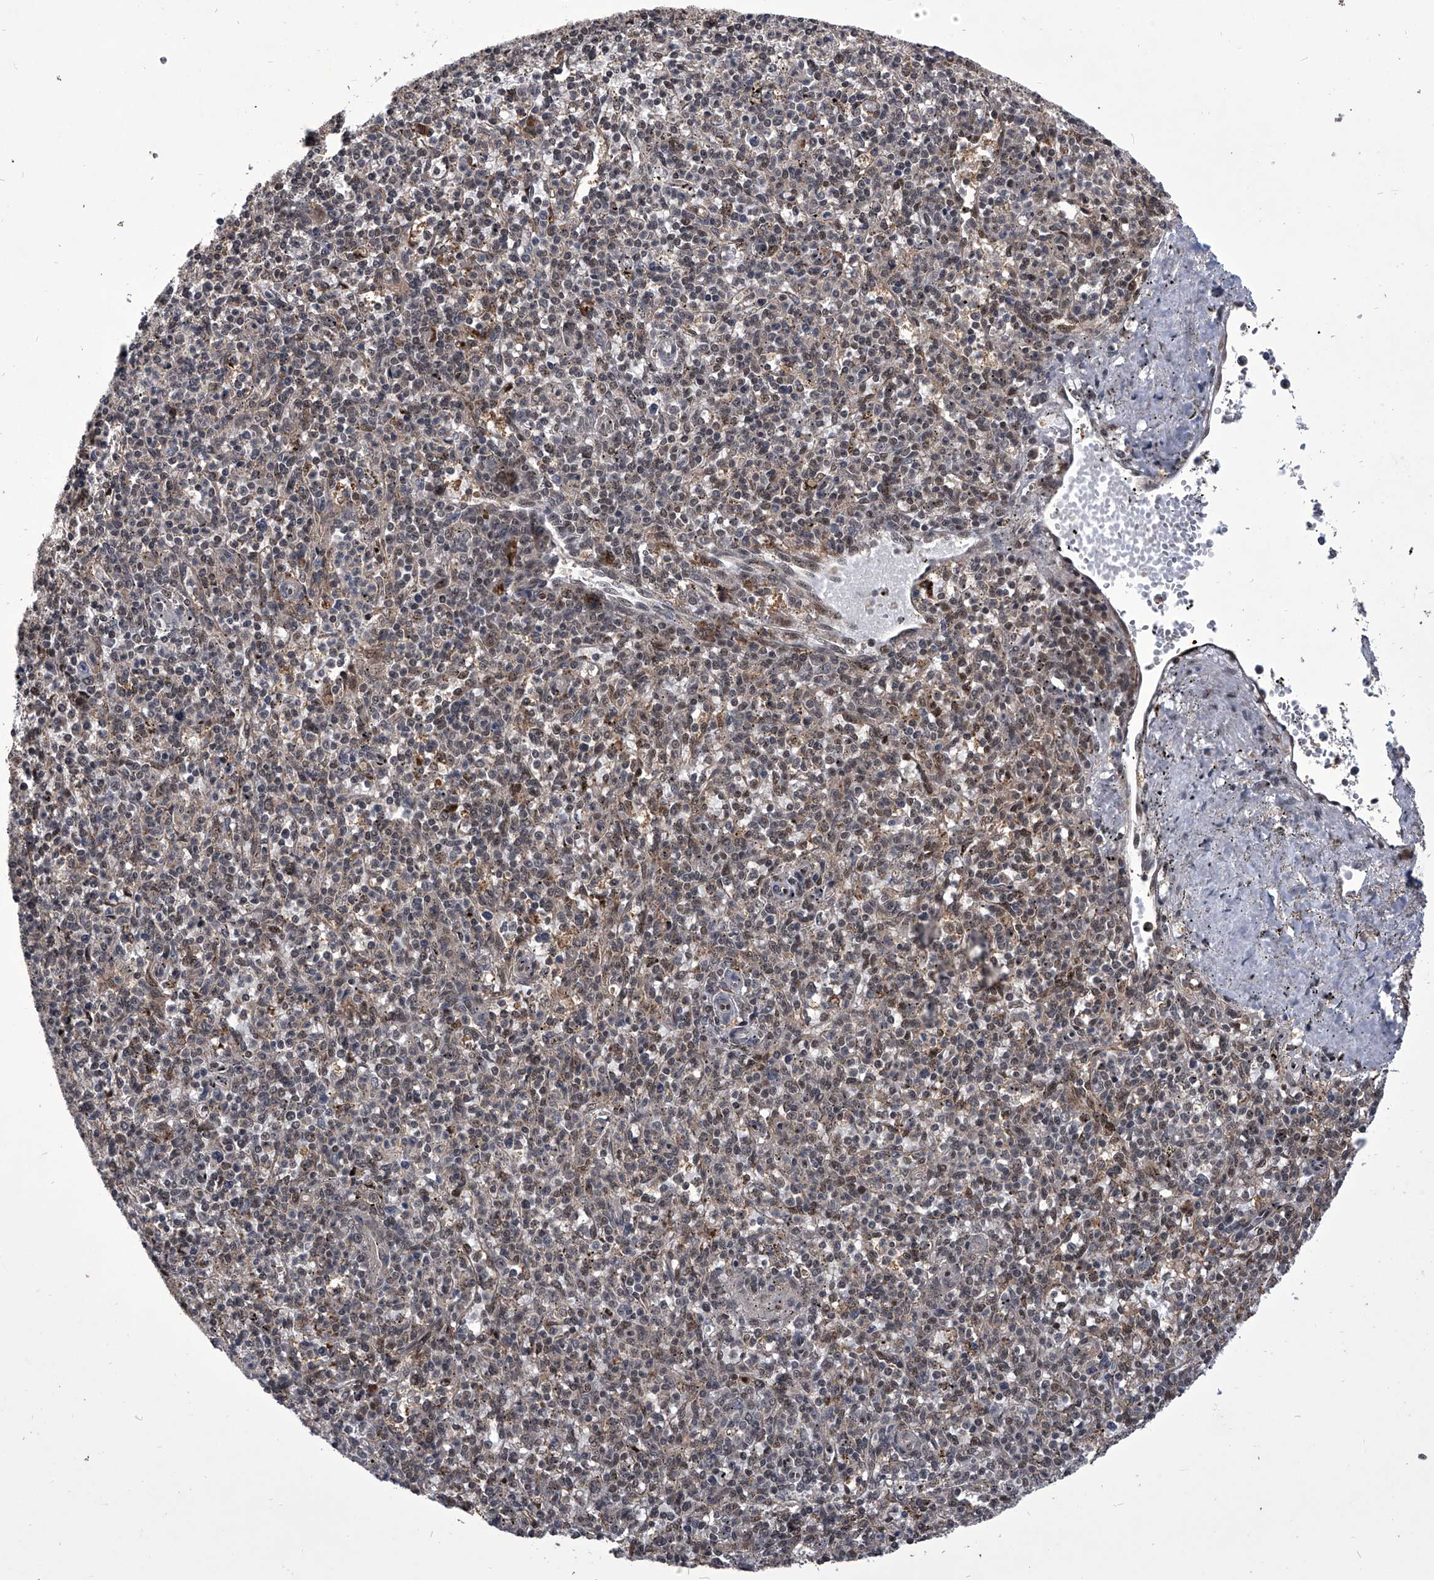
{"staining": {"intensity": "weak", "quantity": "<25%", "location": "cytoplasmic/membranous,nuclear"}, "tissue": "spleen", "cell_type": "Cells in red pulp", "image_type": "normal", "snomed": [{"axis": "morphology", "description": "Normal tissue, NOS"}, {"axis": "topography", "description": "Spleen"}], "caption": "Protein analysis of unremarkable spleen shows no significant staining in cells in red pulp.", "gene": "CMTR1", "patient": {"sex": "male", "age": 72}}